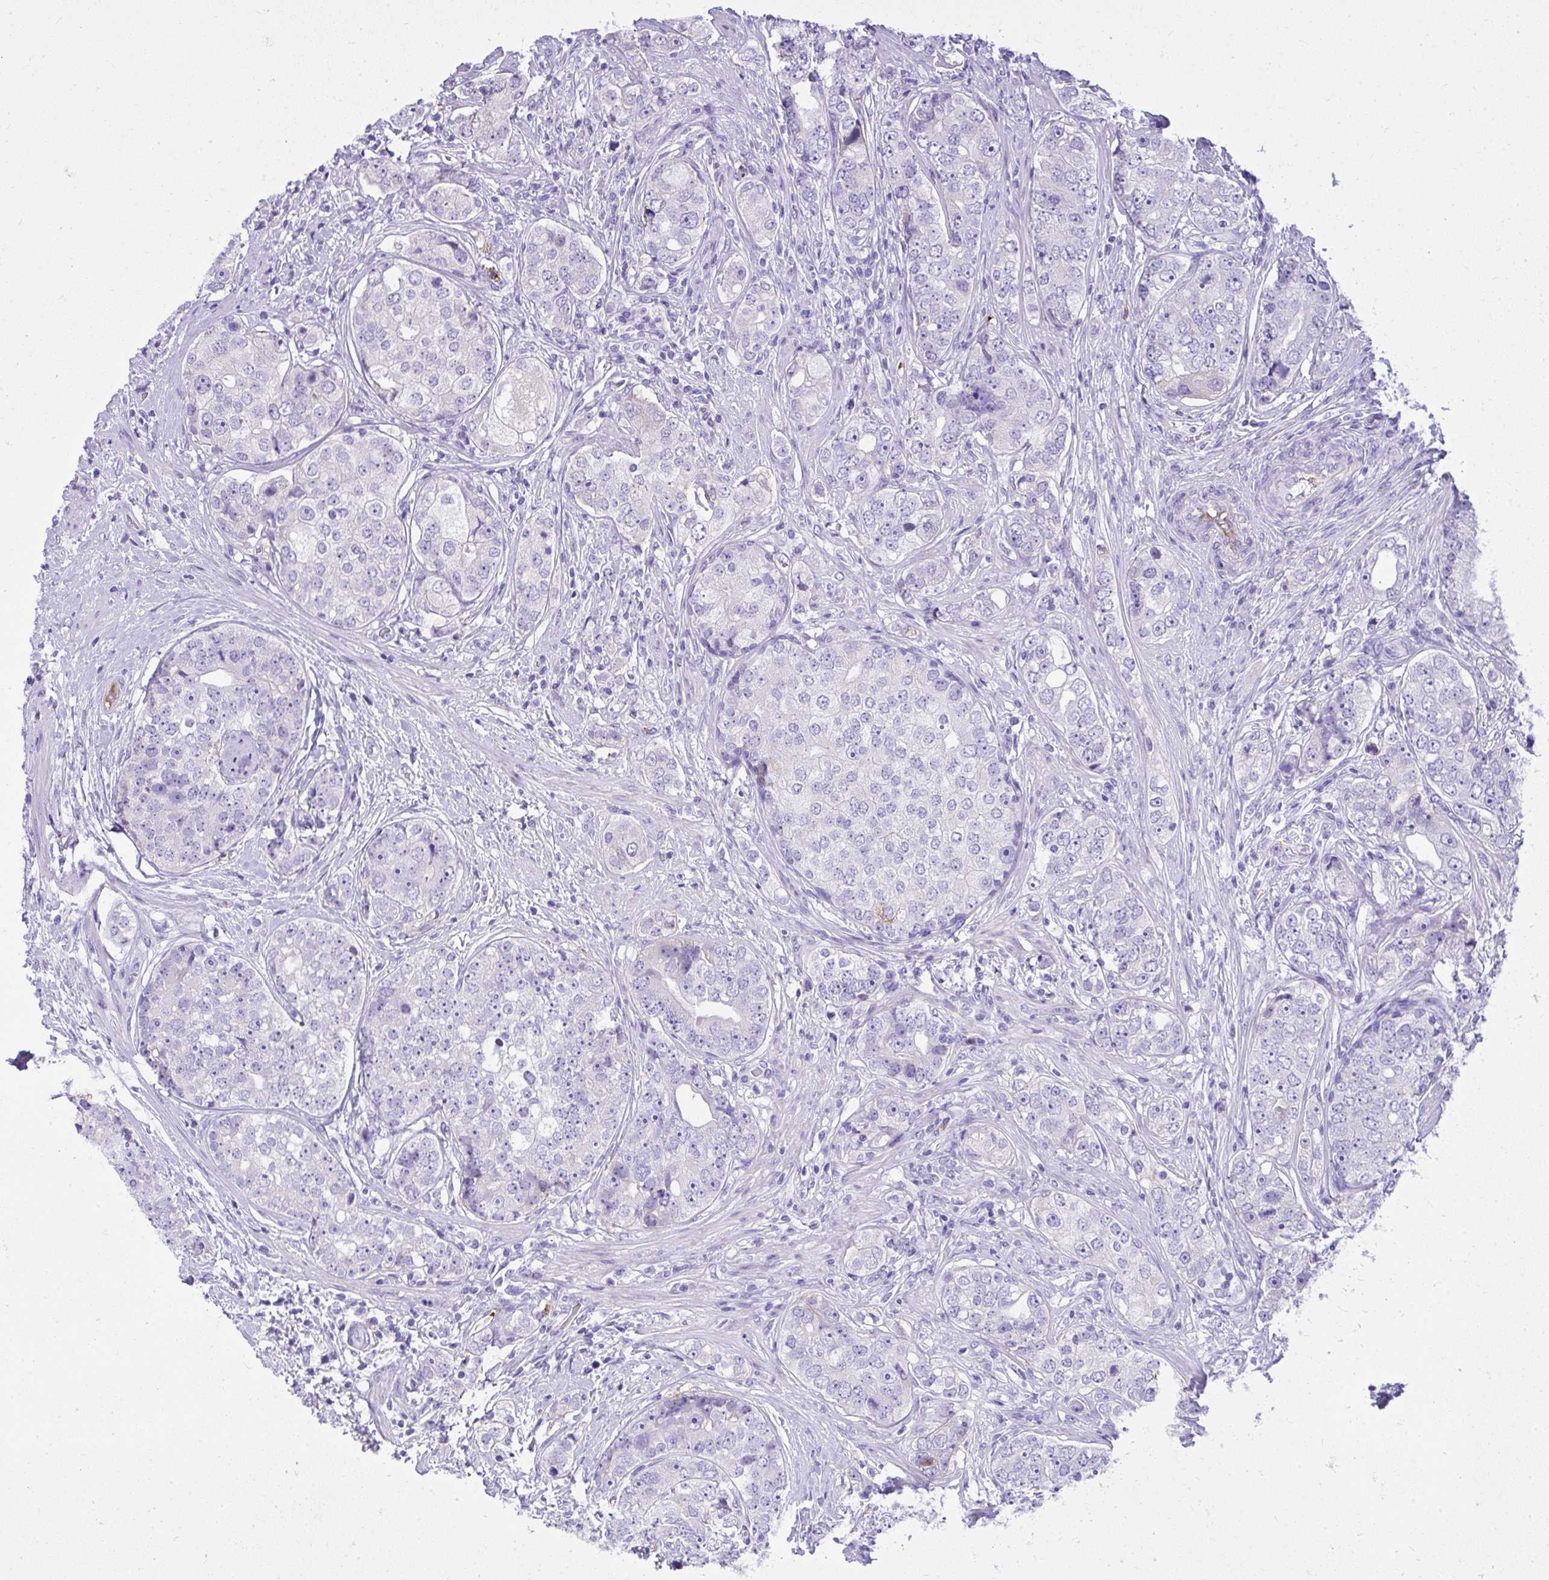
{"staining": {"intensity": "negative", "quantity": "none", "location": "none"}, "tissue": "prostate cancer", "cell_type": "Tumor cells", "image_type": "cancer", "snomed": [{"axis": "morphology", "description": "Adenocarcinoma, High grade"}, {"axis": "topography", "description": "Prostate"}], "caption": "Tumor cells show no significant protein positivity in prostate cancer (adenocarcinoma (high-grade)). (DAB (3,3'-diaminobenzidine) immunohistochemistry with hematoxylin counter stain).", "gene": "HRG", "patient": {"sex": "male", "age": 60}}